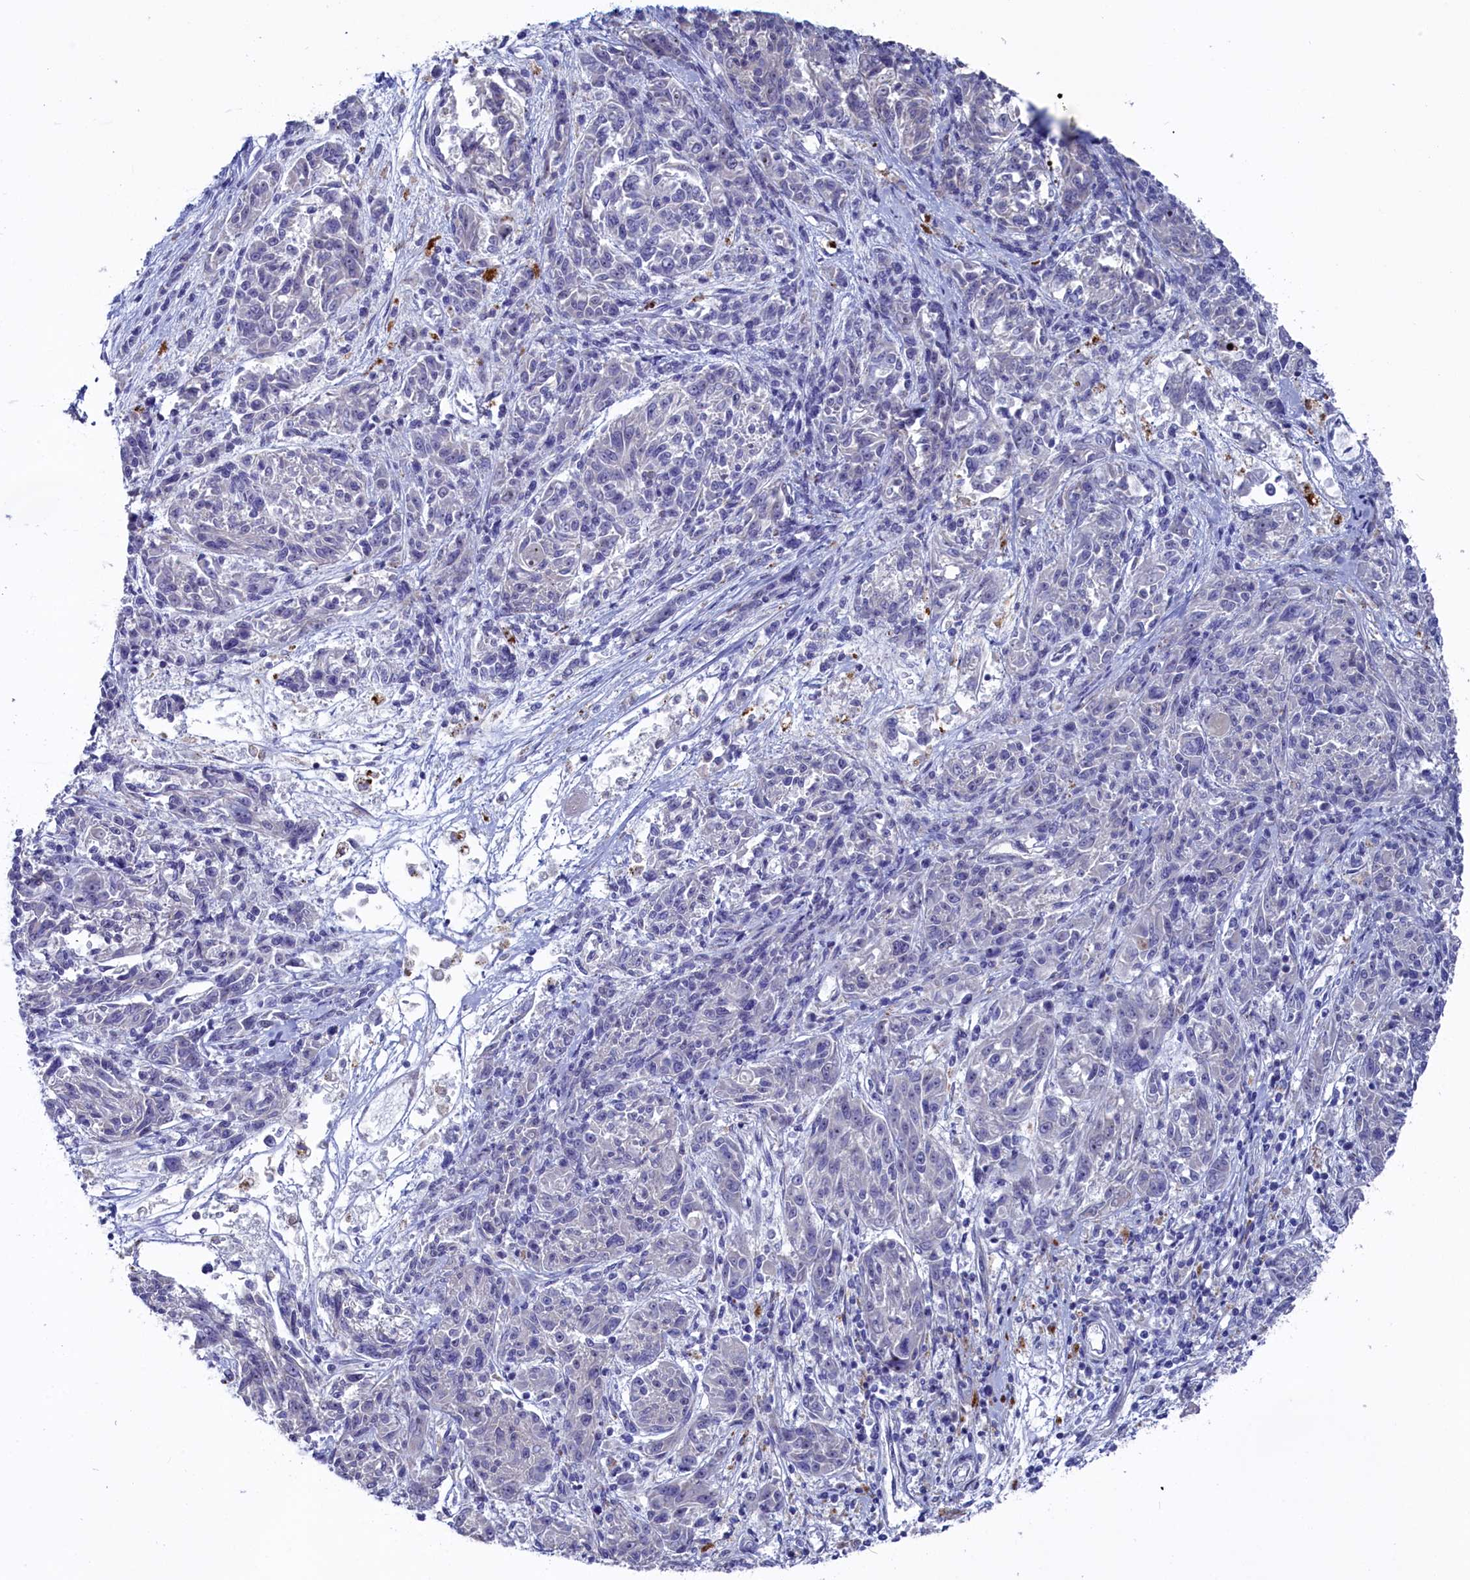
{"staining": {"intensity": "negative", "quantity": "none", "location": "none"}, "tissue": "melanoma", "cell_type": "Tumor cells", "image_type": "cancer", "snomed": [{"axis": "morphology", "description": "Malignant melanoma, NOS"}, {"axis": "topography", "description": "Skin"}], "caption": "There is no significant staining in tumor cells of melanoma.", "gene": "NUDT7", "patient": {"sex": "male", "age": 53}}